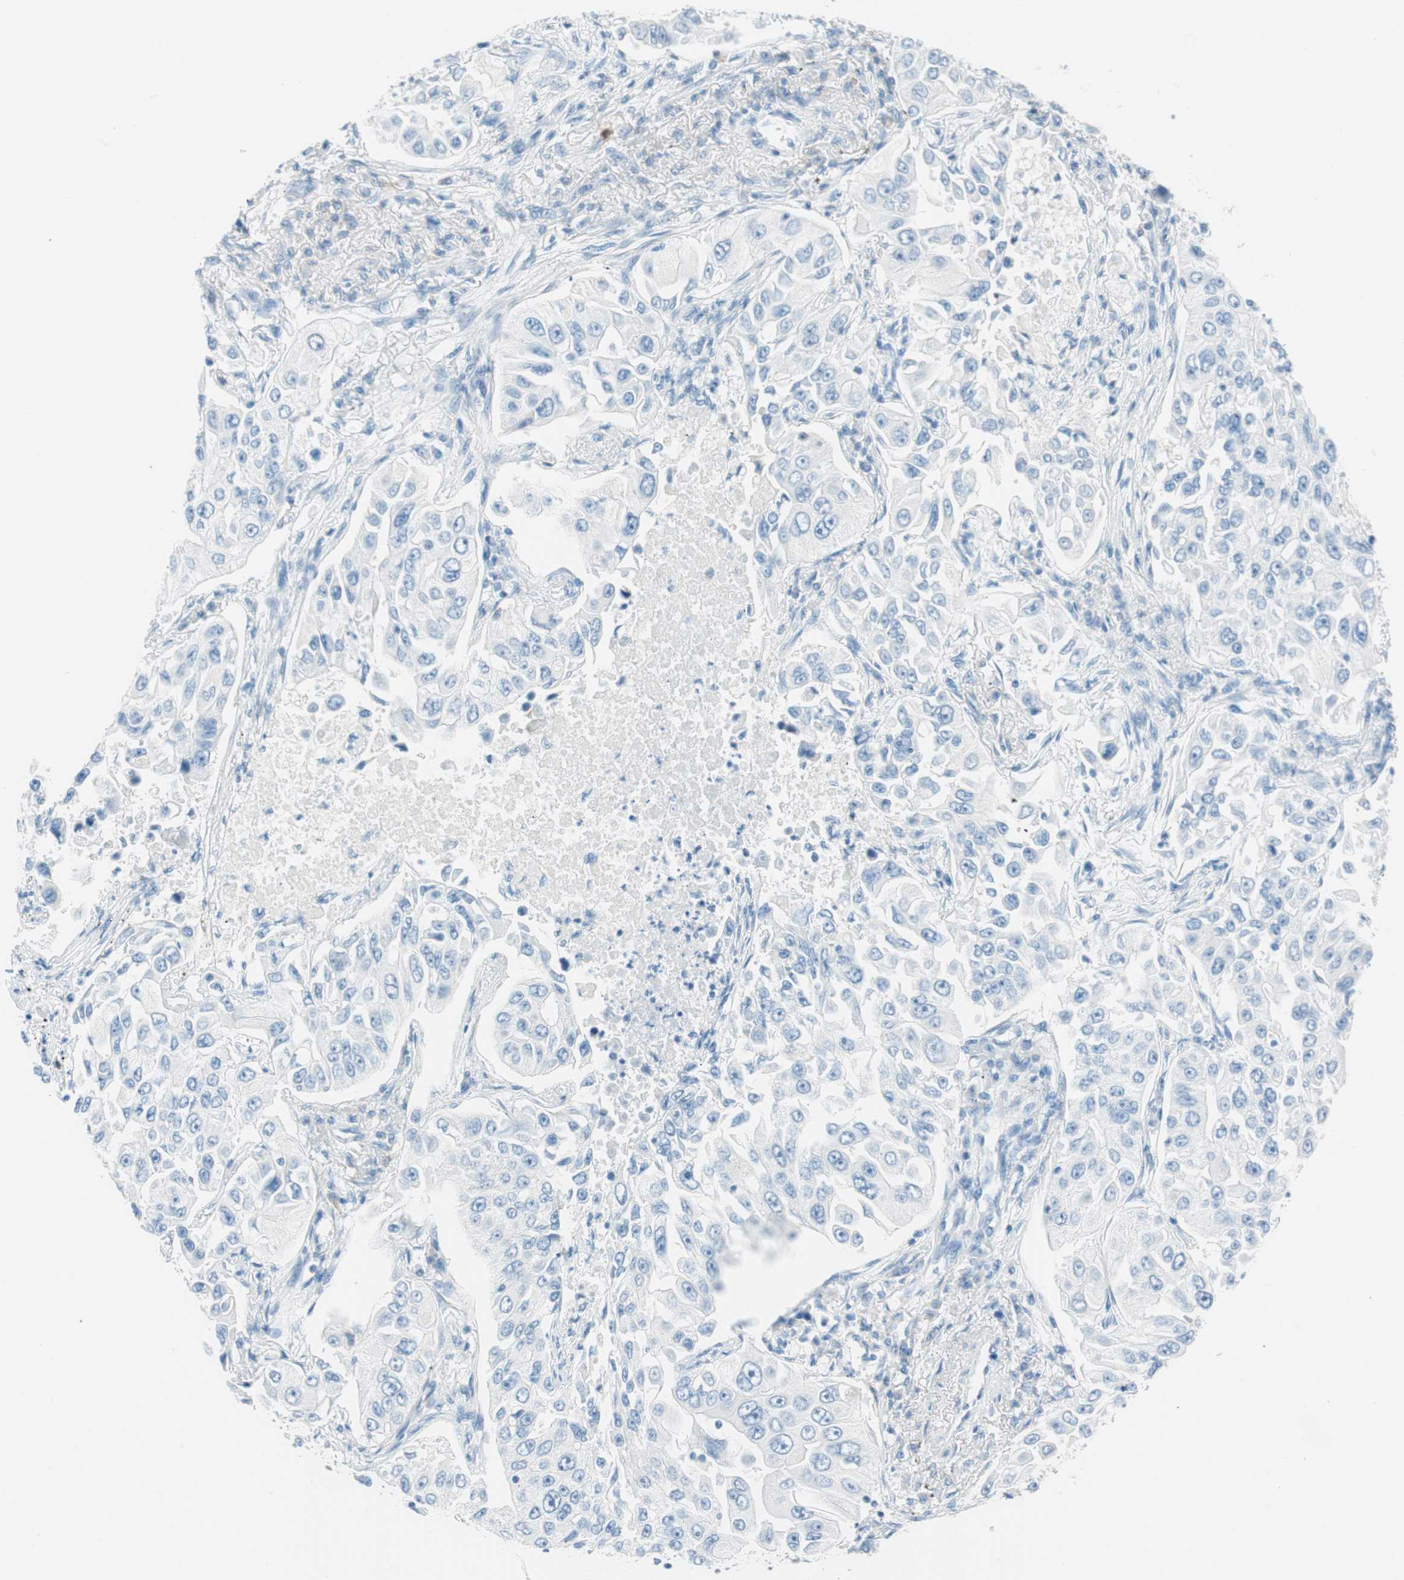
{"staining": {"intensity": "negative", "quantity": "none", "location": "none"}, "tissue": "lung cancer", "cell_type": "Tumor cells", "image_type": "cancer", "snomed": [{"axis": "morphology", "description": "Adenocarcinoma, NOS"}, {"axis": "topography", "description": "Lung"}], "caption": "Tumor cells are negative for brown protein staining in lung cancer (adenocarcinoma). (DAB (3,3'-diaminobenzidine) immunohistochemistry, high magnification).", "gene": "TNFRSF13C", "patient": {"sex": "male", "age": 84}}